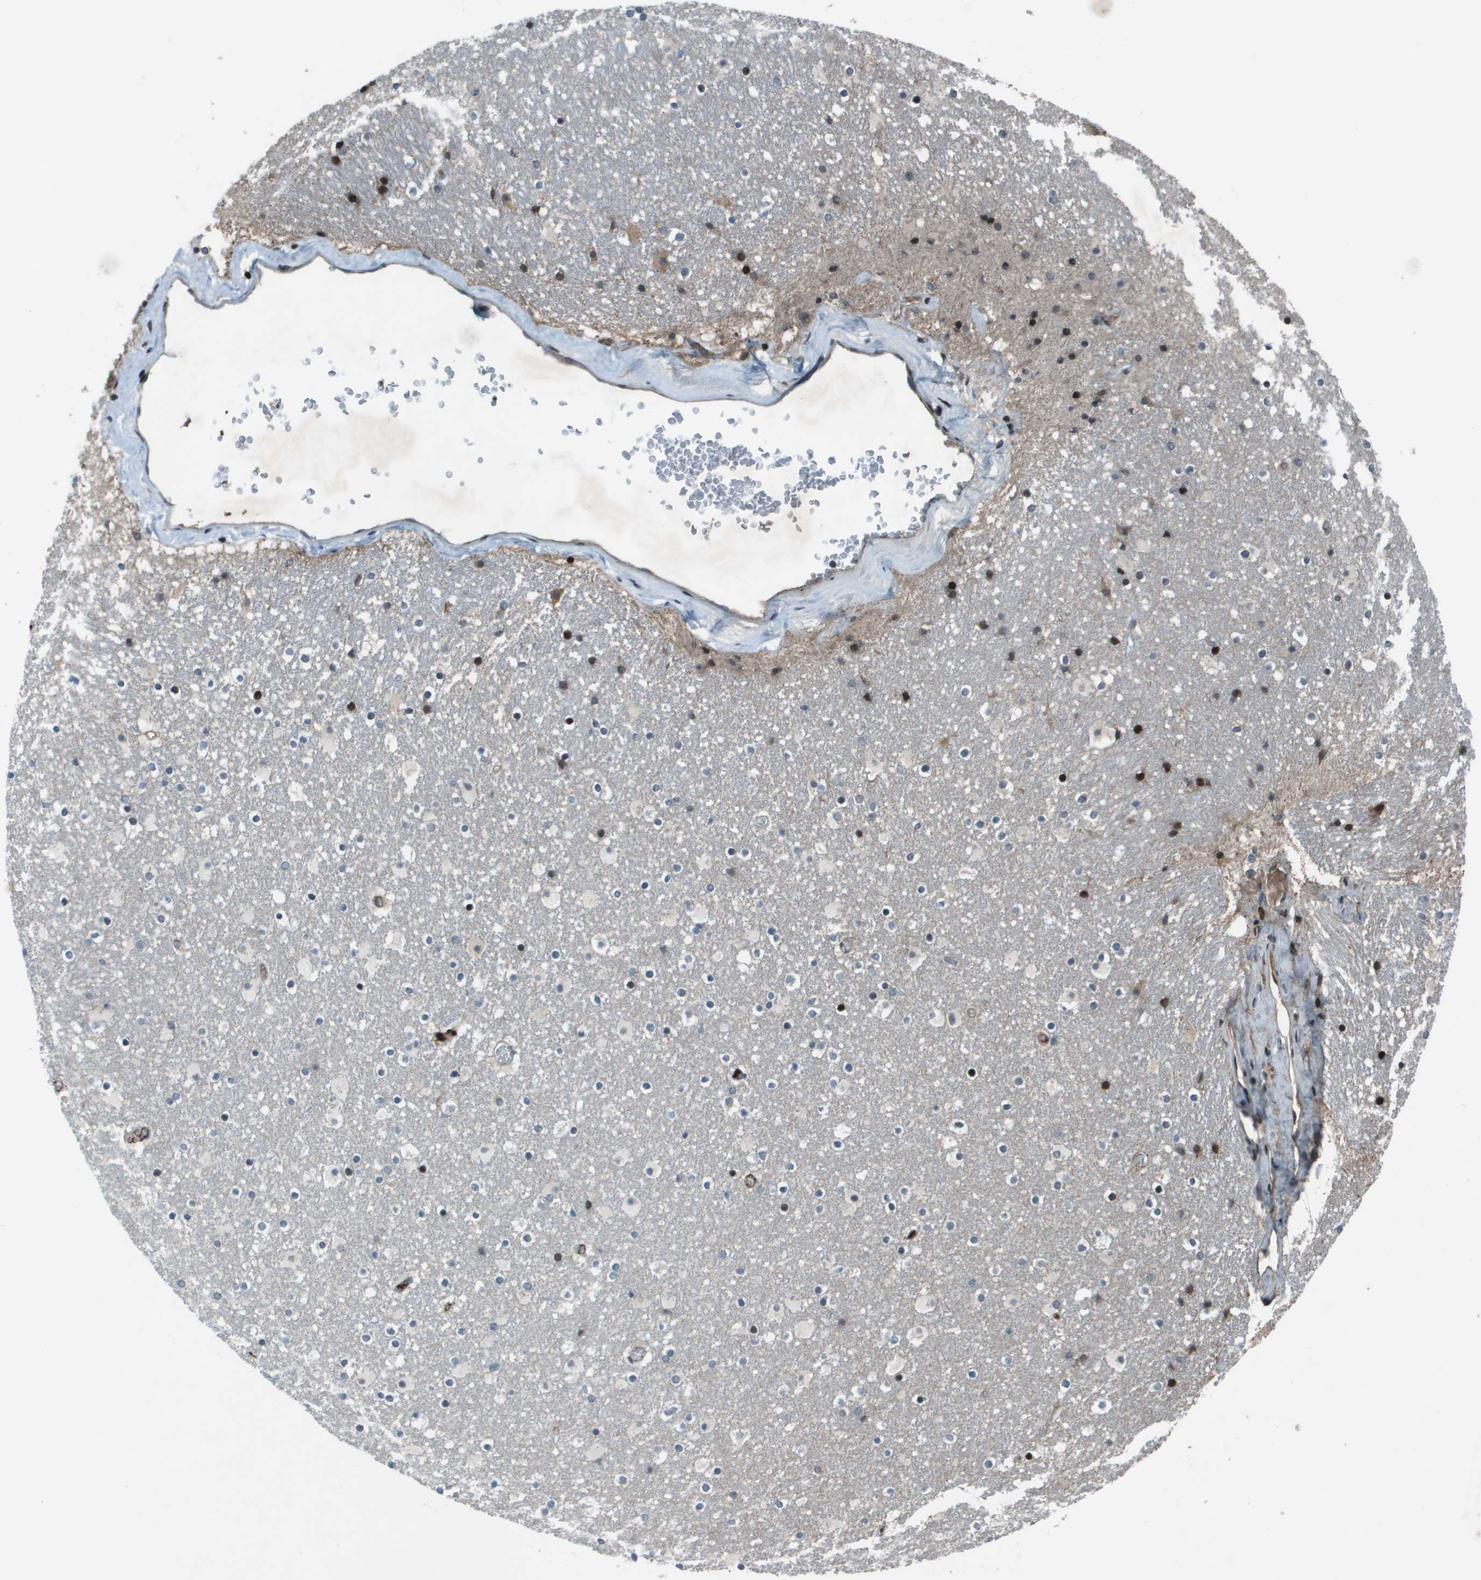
{"staining": {"intensity": "moderate", "quantity": "<25%", "location": "nuclear"}, "tissue": "caudate", "cell_type": "Glial cells", "image_type": "normal", "snomed": [{"axis": "morphology", "description": "Normal tissue, NOS"}, {"axis": "topography", "description": "Lateral ventricle wall"}], "caption": "An immunohistochemistry (IHC) photomicrograph of benign tissue is shown. Protein staining in brown shows moderate nuclear positivity in caudate within glial cells. The protein is shown in brown color, while the nuclei are stained blue.", "gene": "CXCL12", "patient": {"sex": "male", "age": 45}}